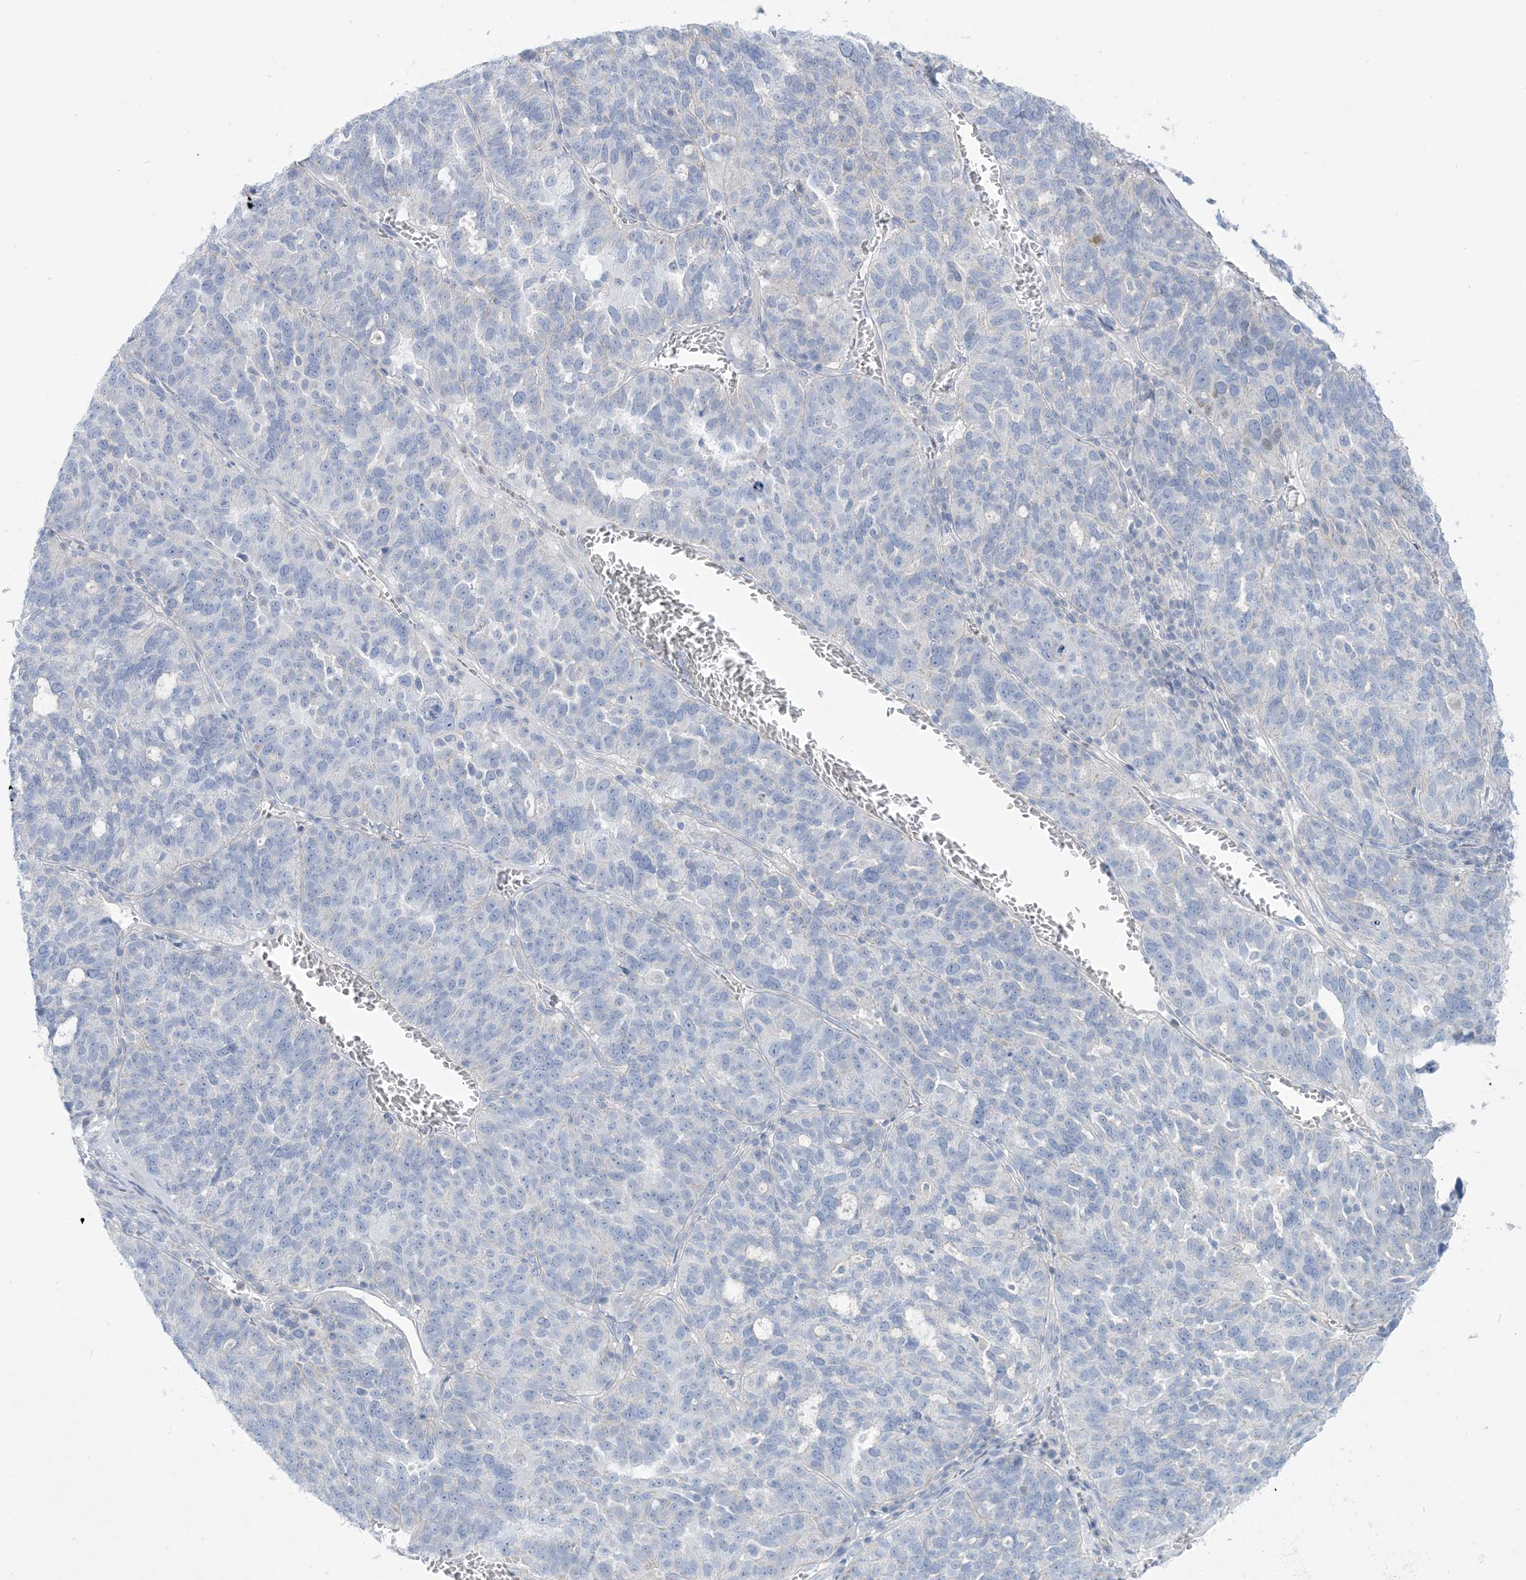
{"staining": {"intensity": "negative", "quantity": "none", "location": "none"}, "tissue": "ovarian cancer", "cell_type": "Tumor cells", "image_type": "cancer", "snomed": [{"axis": "morphology", "description": "Cystadenocarcinoma, serous, NOS"}, {"axis": "topography", "description": "Ovary"}], "caption": "Protein analysis of ovarian cancer (serous cystadenocarcinoma) displays no significant staining in tumor cells. (DAB immunohistochemistry (IHC) visualized using brightfield microscopy, high magnification).", "gene": "MTHFD2L", "patient": {"sex": "female", "age": 59}}